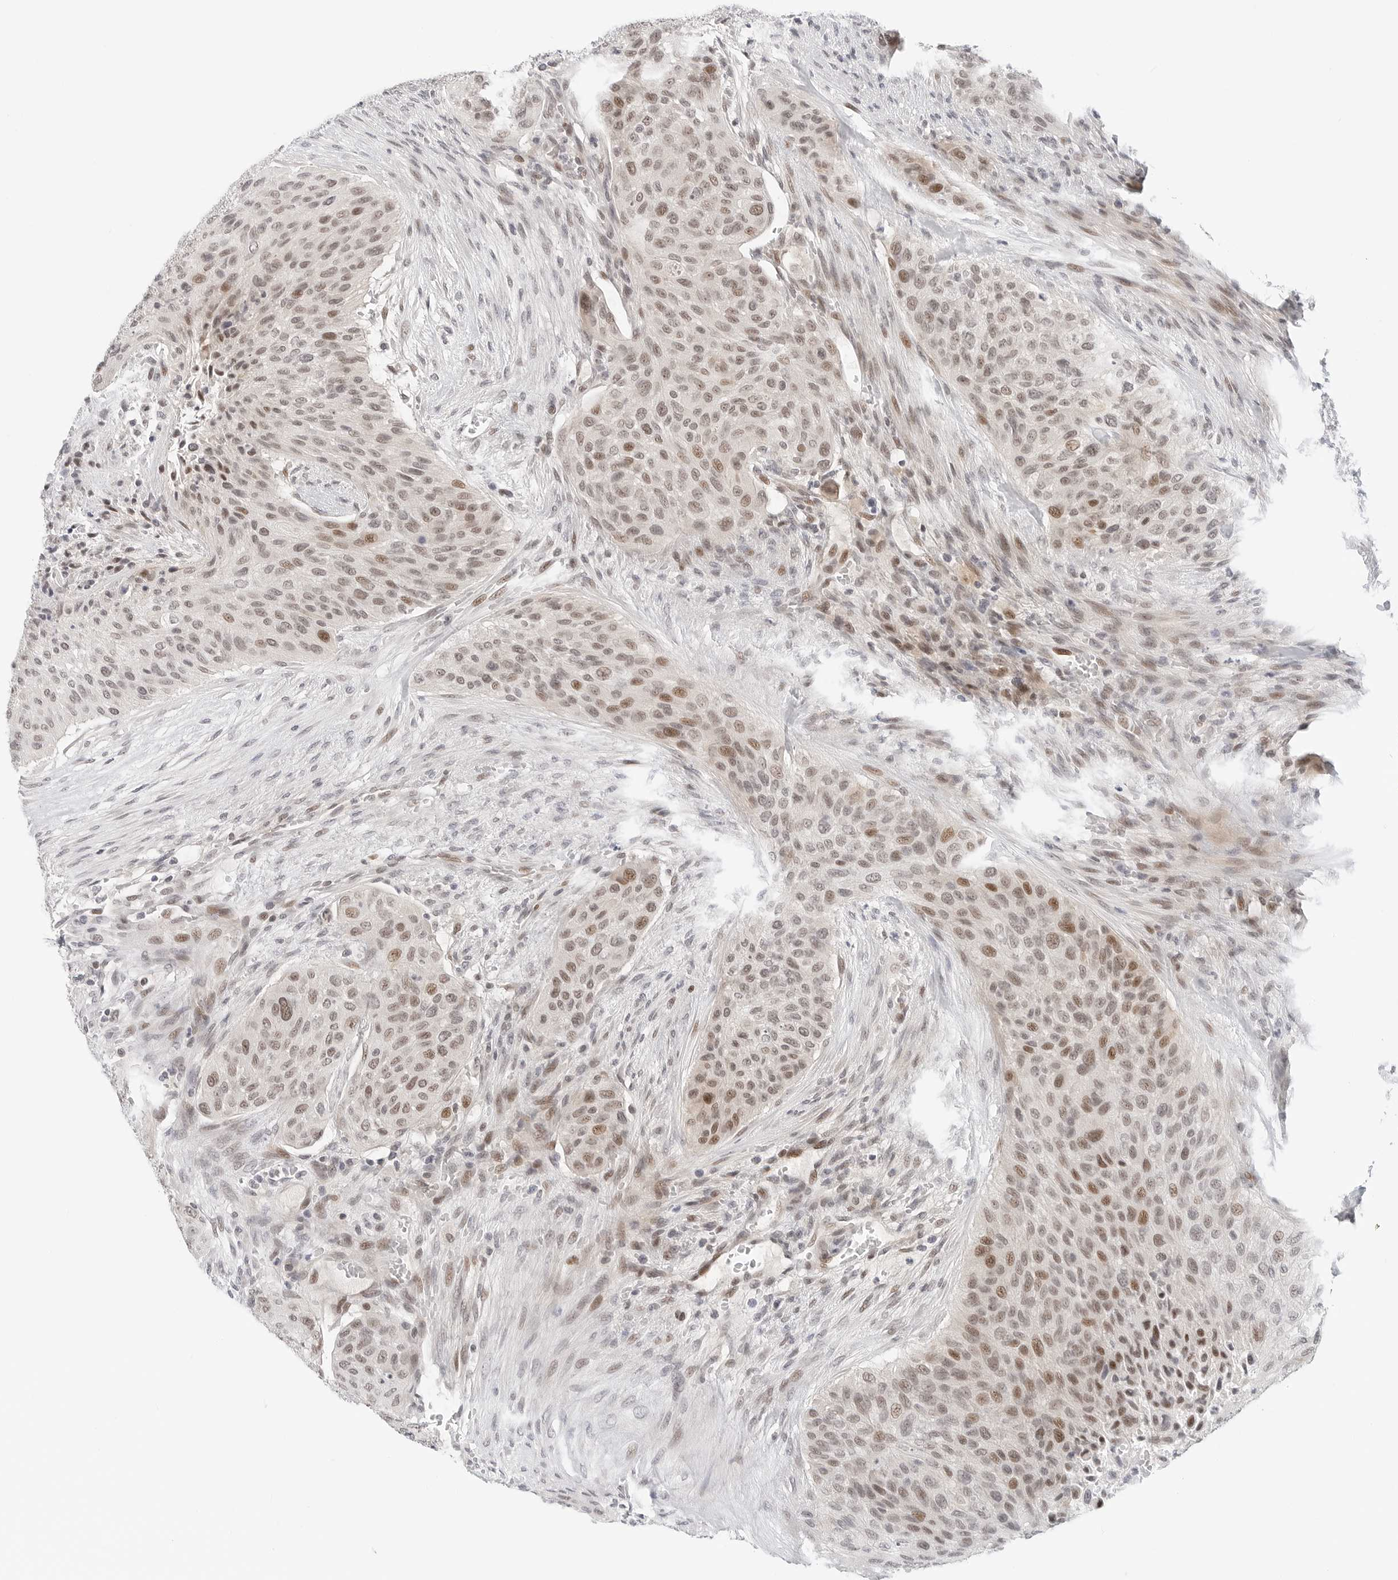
{"staining": {"intensity": "moderate", "quantity": "25%-75%", "location": "nuclear"}, "tissue": "urothelial cancer", "cell_type": "Tumor cells", "image_type": "cancer", "snomed": [{"axis": "morphology", "description": "Urothelial carcinoma, High grade"}, {"axis": "topography", "description": "Urinary bladder"}], "caption": "Immunohistochemical staining of urothelial cancer shows medium levels of moderate nuclear protein positivity in approximately 25%-75% of tumor cells. (brown staining indicates protein expression, while blue staining denotes nuclei).", "gene": "TSEN2", "patient": {"sex": "male", "age": 35}}